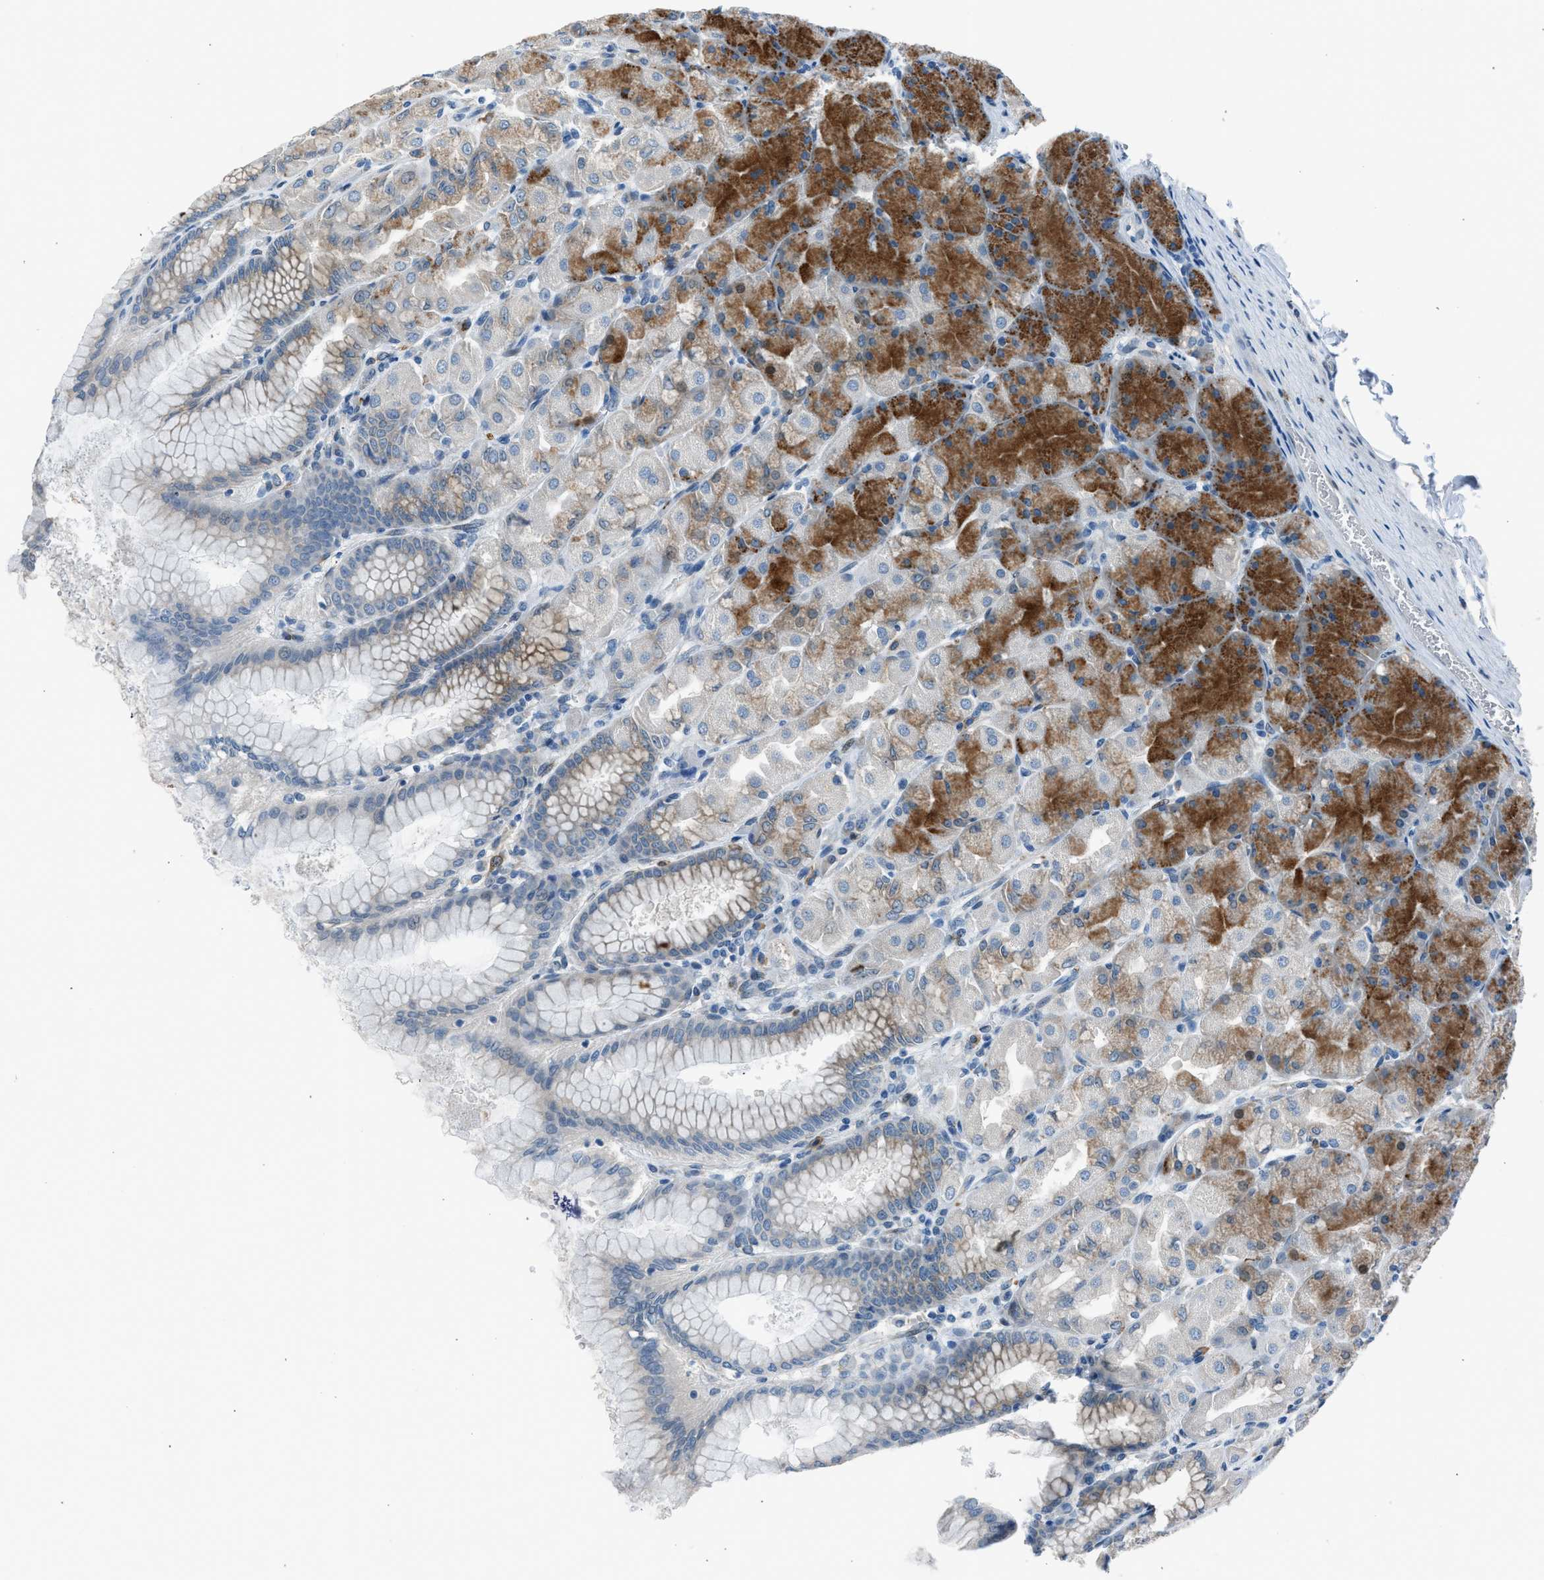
{"staining": {"intensity": "moderate", "quantity": "25%-75%", "location": "cytoplasmic/membranous"}, "tissue": "stomach", "cell_type": "Glandular cells", "image_type": "normal", "snomed": [{"axis": "morphology", "description": "Normal tissue, NOS"}, {"axis": "topography", "description": "Stomach, upper"}], "caption": "High-power microscopy captured an IHC micrograph of normal stomach, revealing moderate cytoplasmic/membranous staining in approximately 25%-75% of glandular cells. Using DAB (3,3'-diaminobenzidine) (brown) and hematoxylin (blue) stains, captured at high magnification using brightfield microscopy.", "gene": "RNF41", "patient": {"sex": "female", "age": 56}}